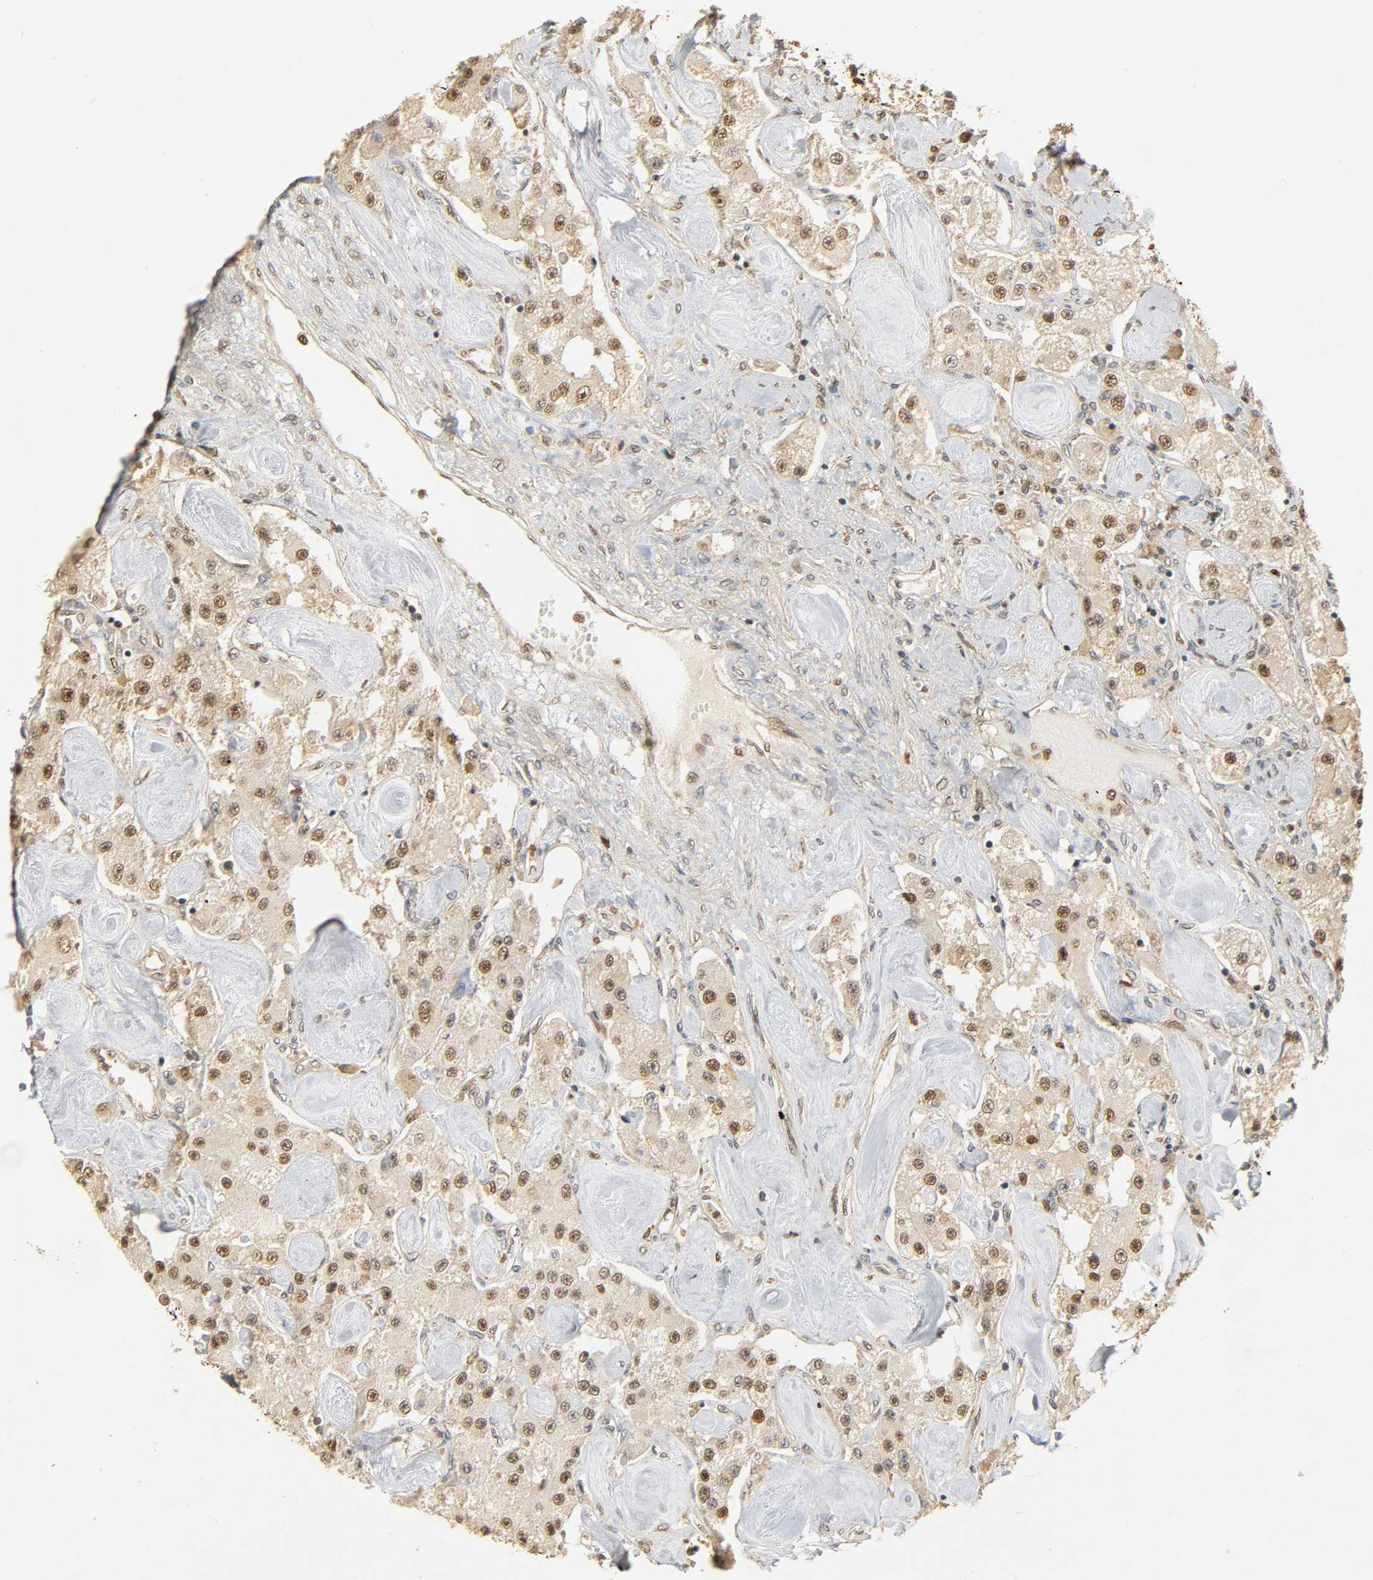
{"staining": {"intensity": "moderate", "quantity": ">75%", "location": "cytoplasmic/membranous,nuclear"}, "tissue": "carcinoid", "cell_type": "Tumor cells", "image_type": "cancer", "snomed": [{"axis": "morphology", "description": "Carcinoid, malignant, NOS"}, {"axis": "topography", "description": "Pancreas"}], "caption": "Protein expression analysis of carcinoid reveals moderate cytoplasmic/membranous and nuclear expression in approximately >75% of tumor cells.", "gene": "ZFPM2", "patient": {"sex": "male", "age": 41}}